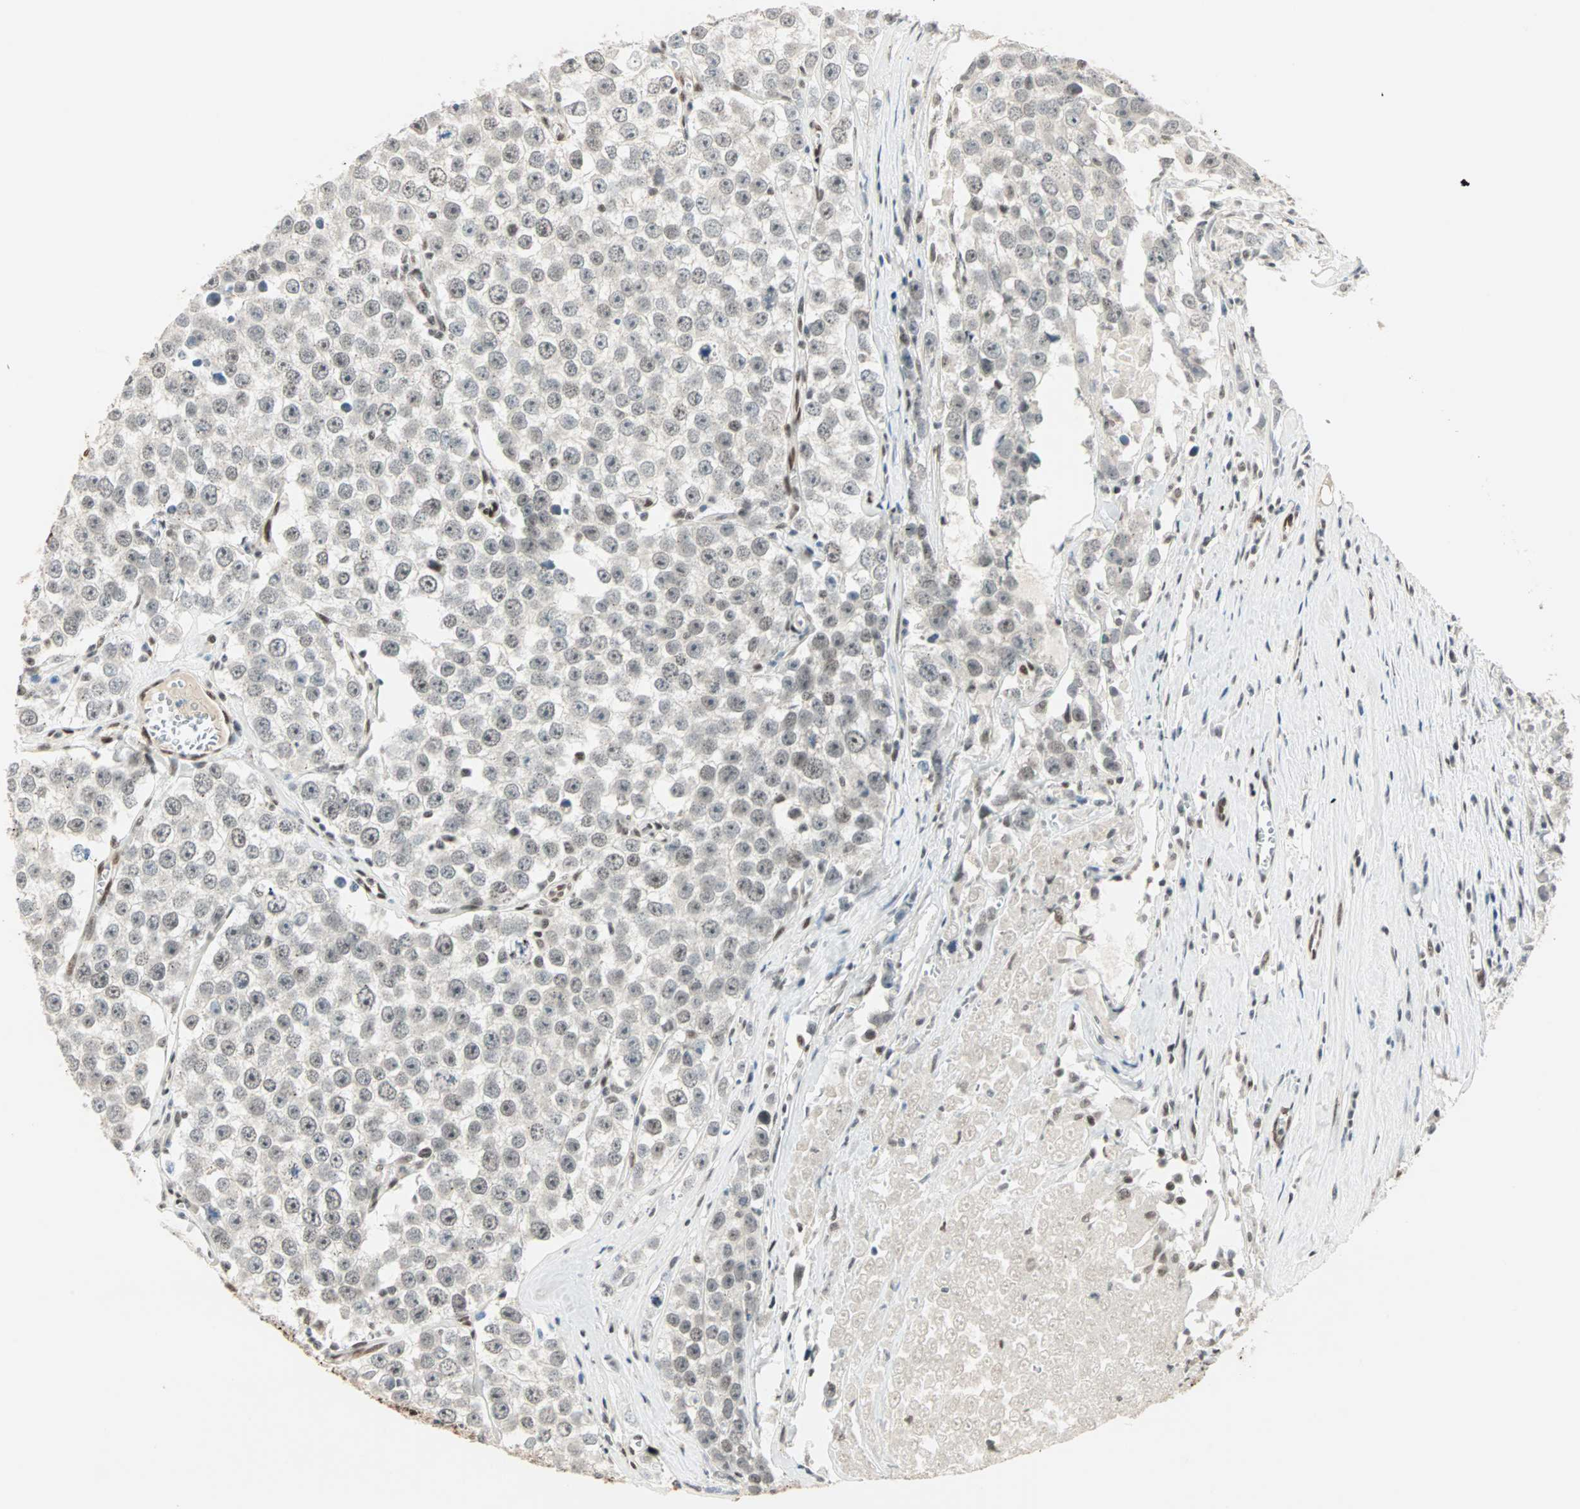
{"staining": {"intensity": "weak", "quantity": "25%-75%", "location": "nuclear"}, "tissue": "testis cancer", "cell_type": "Tumor cells", "image_type": "cancer", "snomed": [{"axis": "morphology", "description": "Seminoma, NOS"}, {"axis": "morphology", "description": "Carcinoma, Embryonal, NOS"}, {"axis": "topography", "description": "Testis"}], "caption": "High-power microscopy captured an immunohistochemistry (IHC) histopathology image of embryonal carcinoma (testis), revealing weak nuclear positivity in about 25%-75% of tumor cells.", "gene": "BLM", "patient": {"sex": "male", "age": 52}}